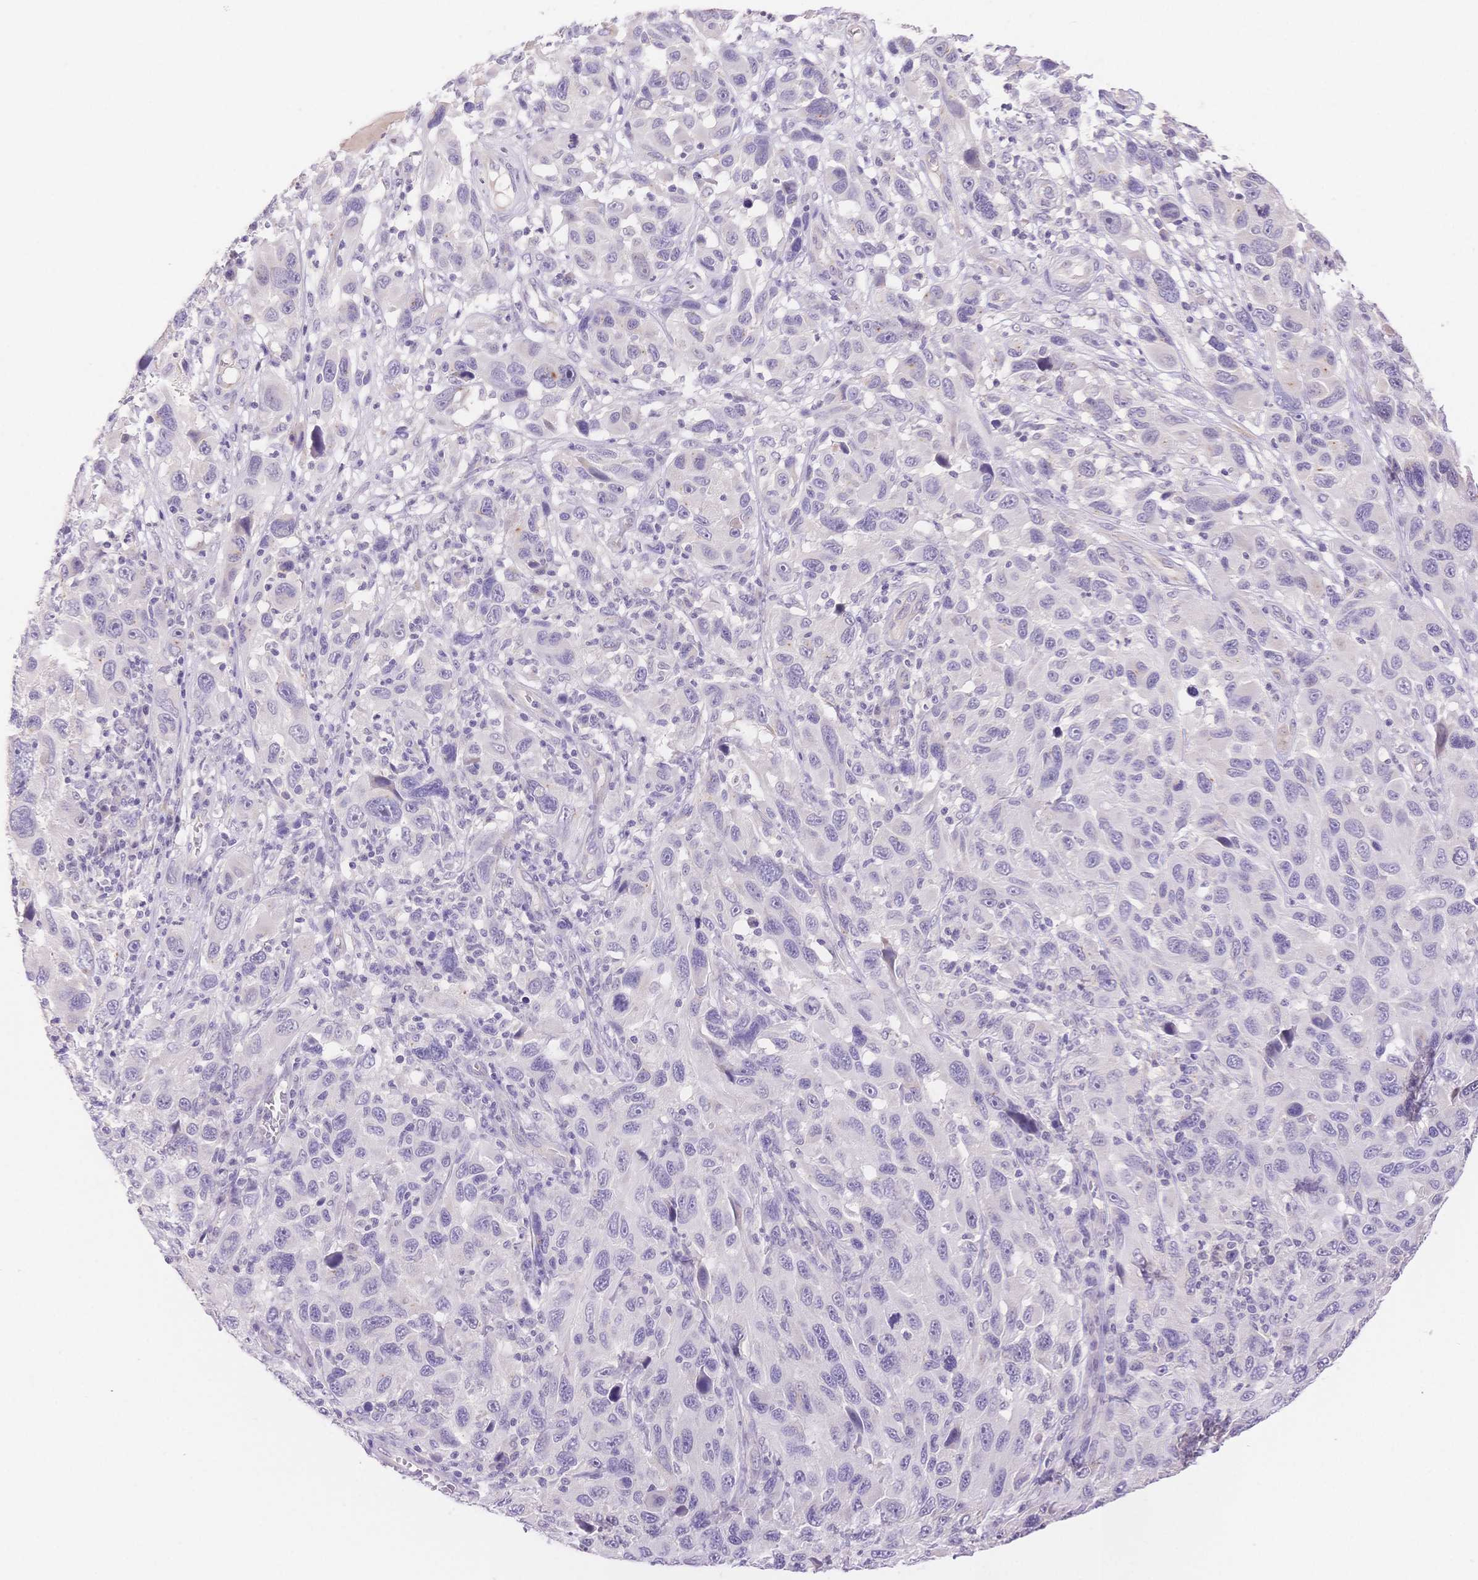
{"staining": {"intensity": "negative", "quantity": "none", "location": "none"}, "tissue": "melanoma", "cell_type": "Tumor cells", "image_type": "cancer", "snomed": [{"axis": "morphology", "description": "Malignant melanoma, NOS"}, {"axis": "topography", "description": "Skin"}], "caption": "This is a histopathology image of IHC staining of melanoma, which shows no staining in tumor cells.", "gene": "MYOM1", "patient": {"sex": "male", "age": 53}}